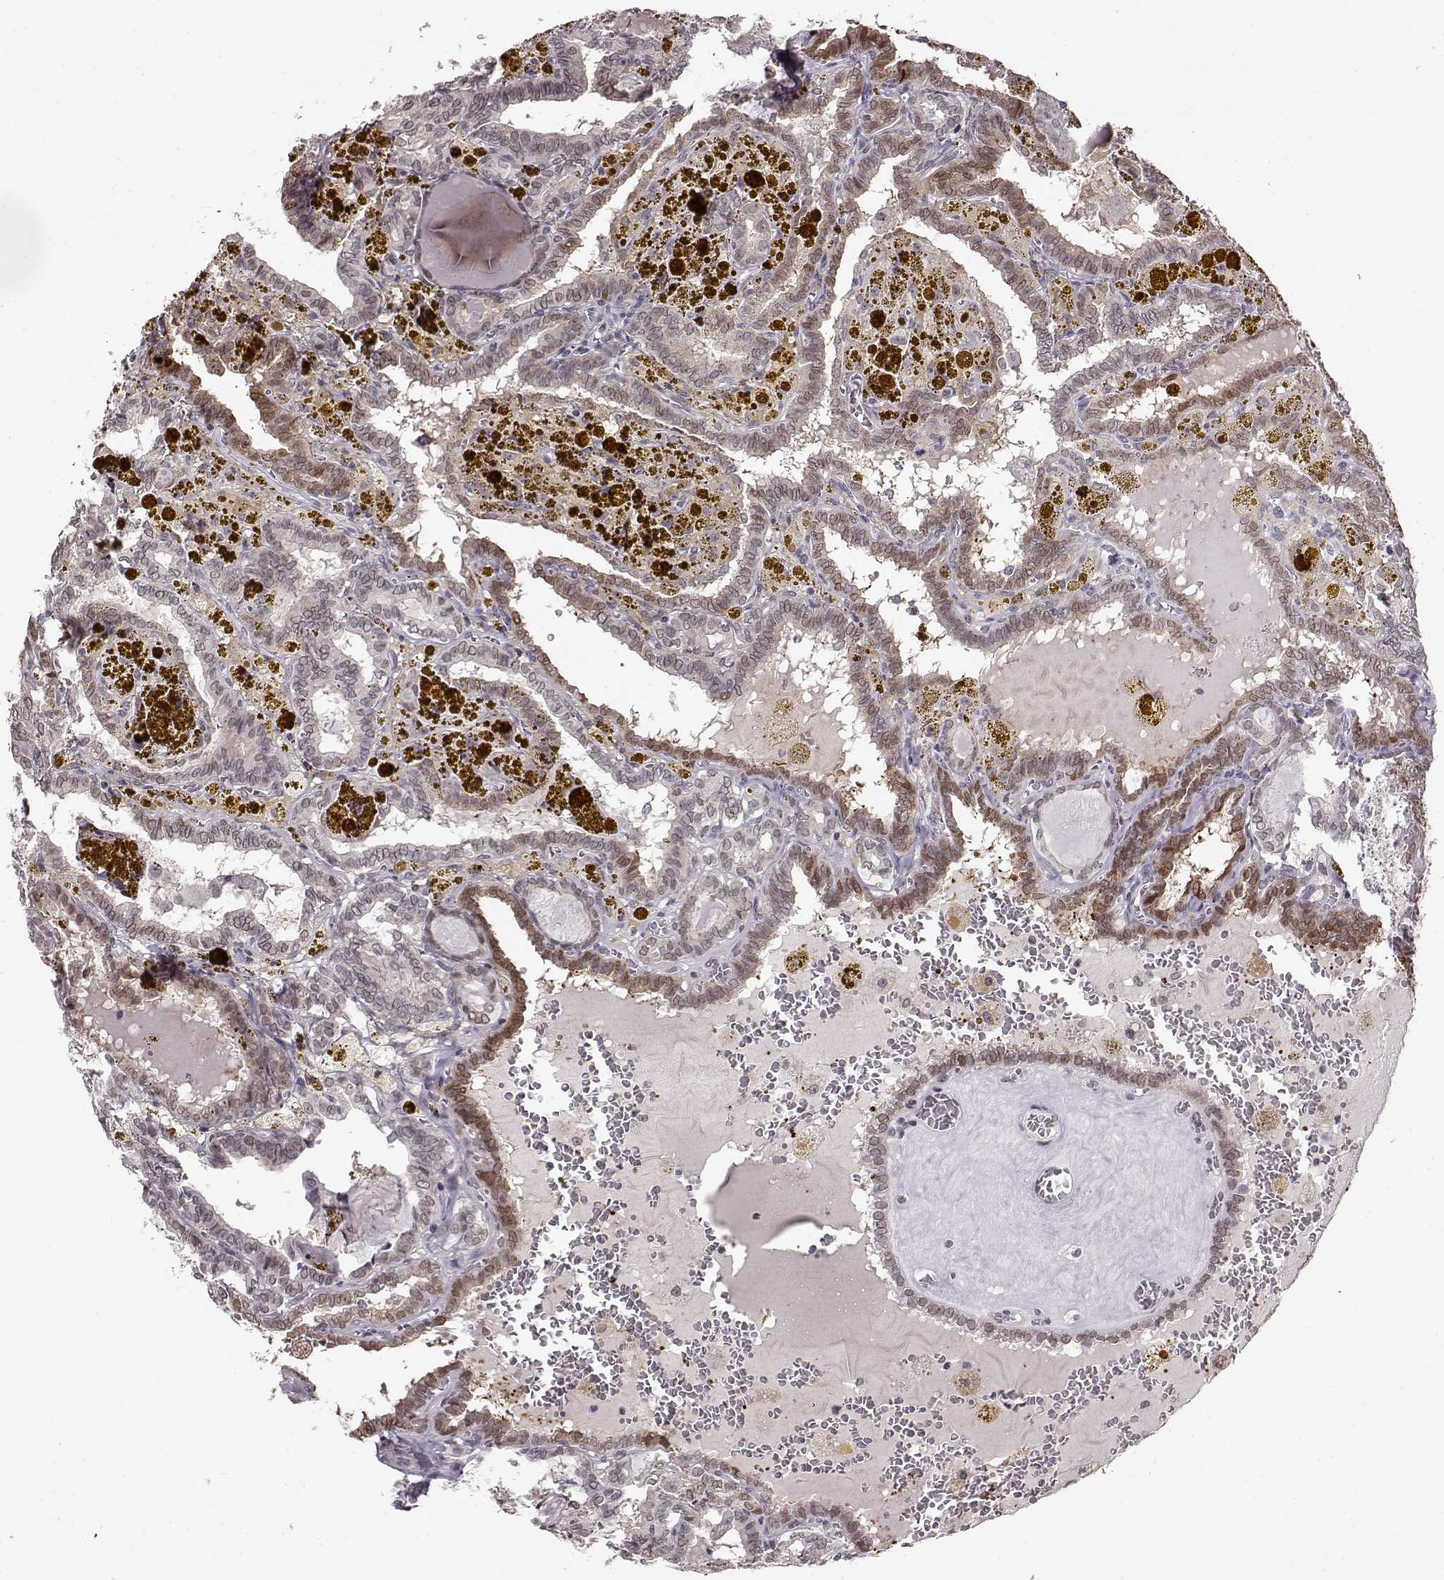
{"staining": {"intensity": "moderate", "quantity": "<25%", "location": "cytoplasmic/membranous,nuclear"}, "tissue": "thyroid cancer", "cell_type": "Tumor cells", "image_type": "cancer", "snomed": [{"axis": "morphology", "description": "Papillary adenocarcinoma, NOS"}, {"axis": "topography", "description": "Thyroid gland"}], "caption": "Immunohistochemistry image of neoplastic tissue: human papillary adenocarcinoma (thyroid) stained using immunohistochemistry displays low levels of moderate protein expression localized specifically in the cytoplasmic/membranous and nuclear of tumor cells, appearing as a cytoplasmic/membranous and nuclear brown color.", "gene": "PCP4", "patient": {"sex": "female", "age": 39}}